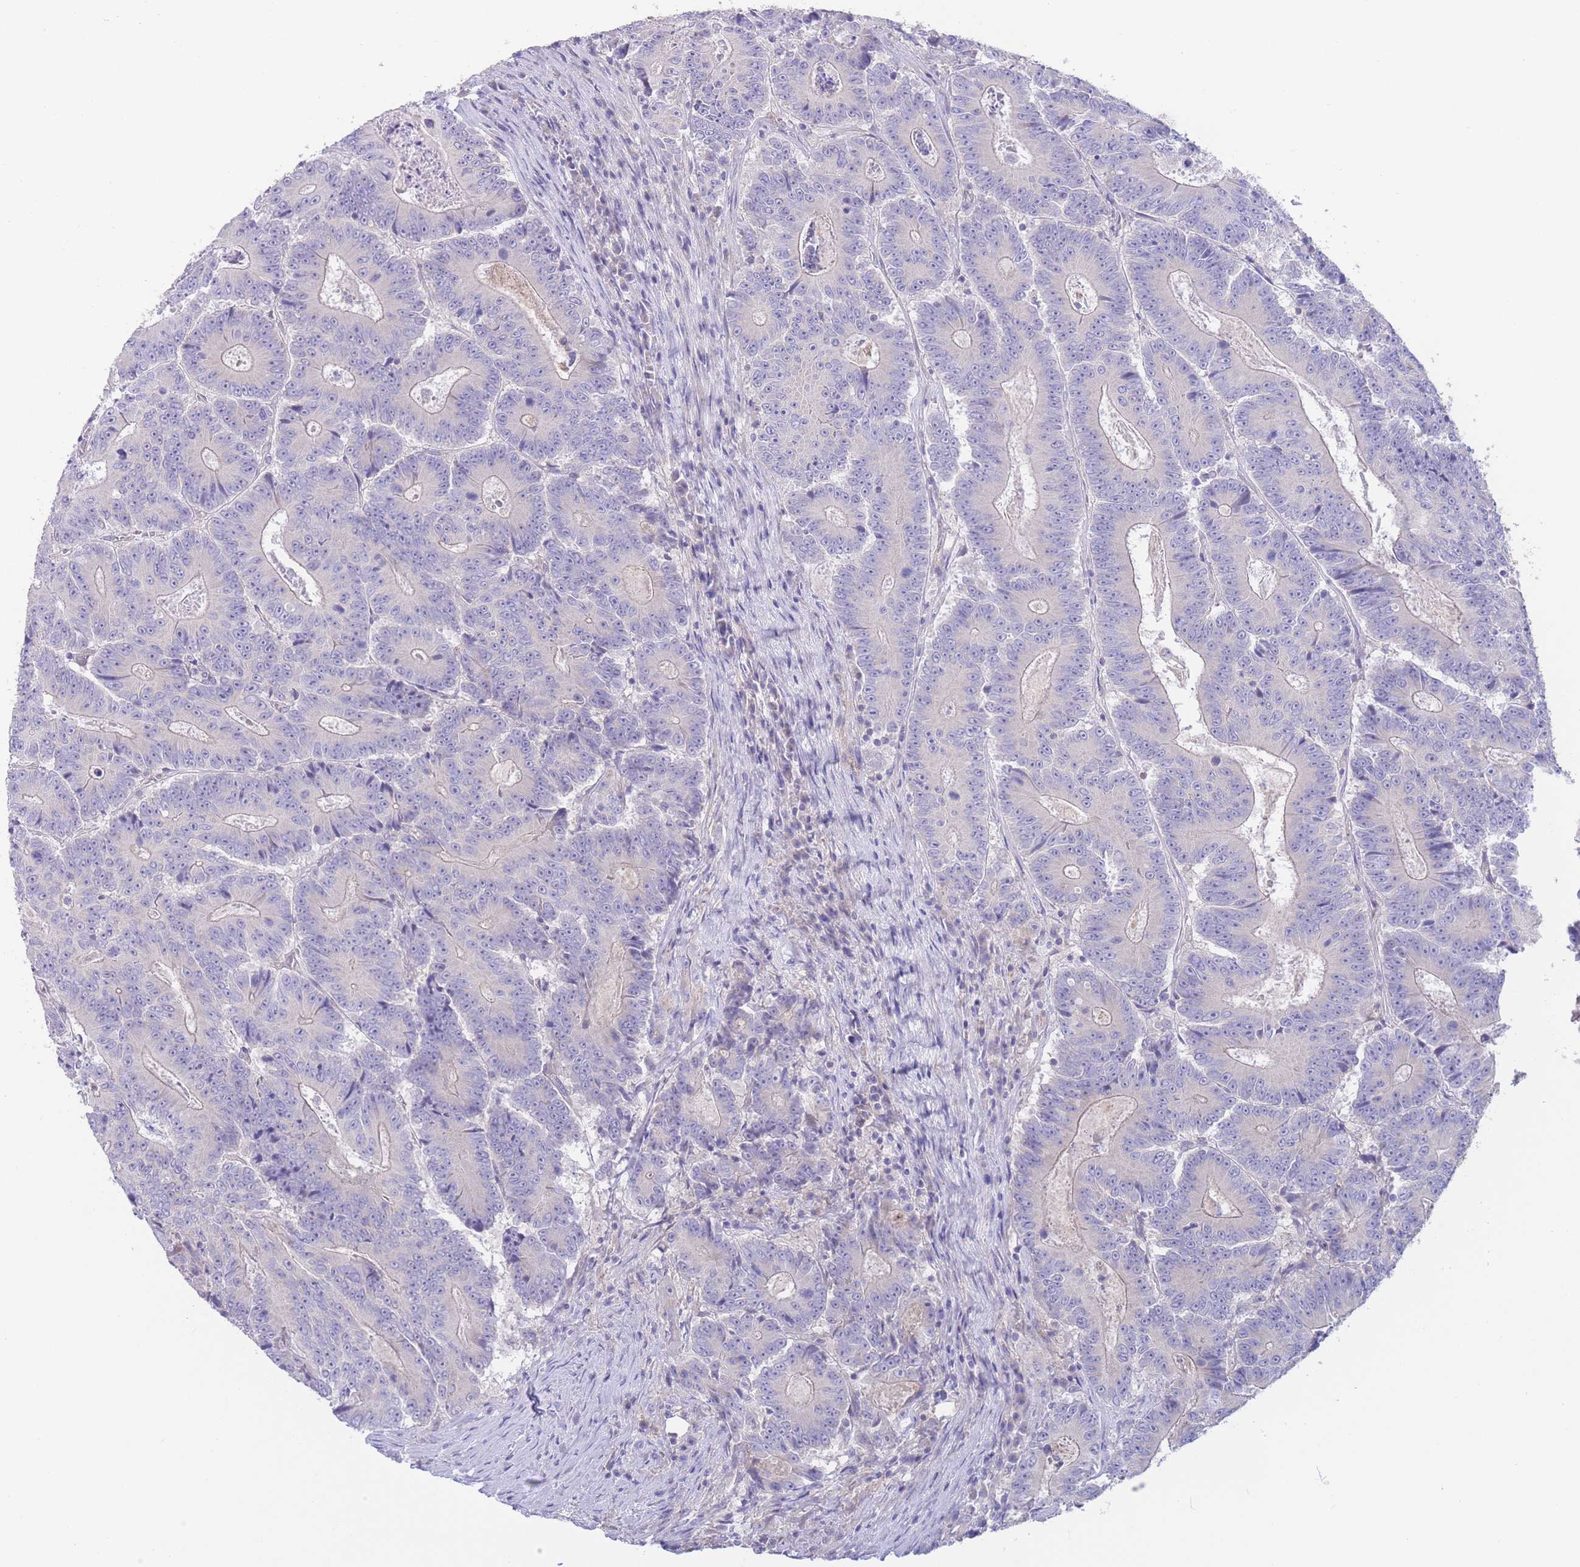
{"staining": {"intensity": "negative", "quantity": "none", "location": "none"}, "tissue": "colorectal cancer", "cell_type": "Tumor cells", "image_type": "cancer", "snomed": [{"axis": "morphology", "description": "Adenocarcinoma, NOS"}, {"axis": "topography", "description": "Colon"}], "caption": "Immunohistochemical staining of colorectal adenocarcinoma shows no significant positivity in tumor cells.", "gene": "ALS2CL", "patient": {"sex": "male", "age": 83}}